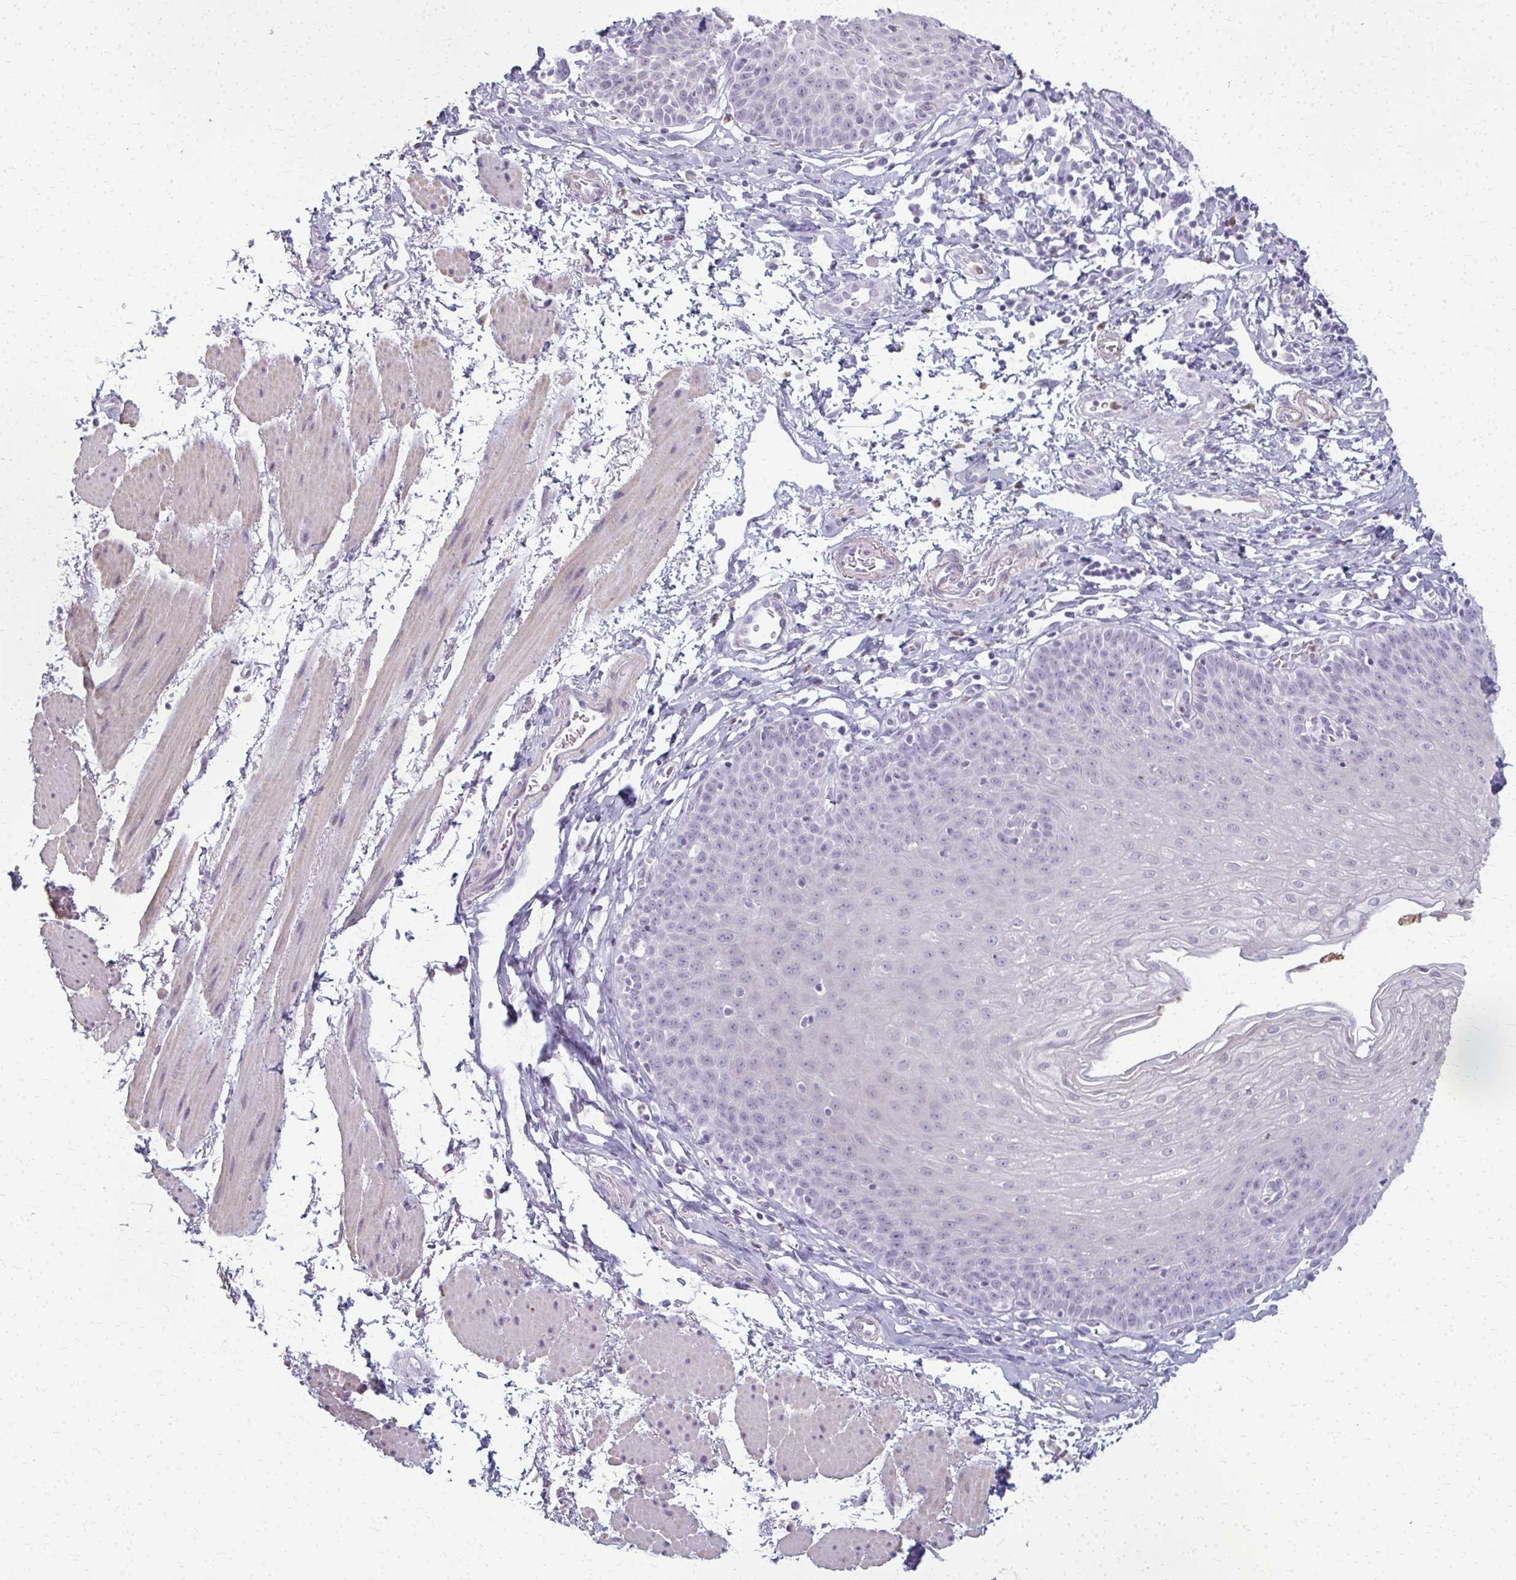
{"staining": {"intensity": "negative", "quantity": "none", "location": "none"}, "tissue": "esophagus", "cell_type": "Squamous epithelial cells", "image_type": "normal", "snomed": [{"axis": "morphology", "description": "Normal tissue, NOS"}, {"axis": "topography", "description": "Esophagus"}], "caption": "DAB immunohistochemical staining of benign human esophagus exhibits no significant positivity in squamous epithelial cells.", "gene": "CA3", "patient": {"sex": "female", "age": 81}}